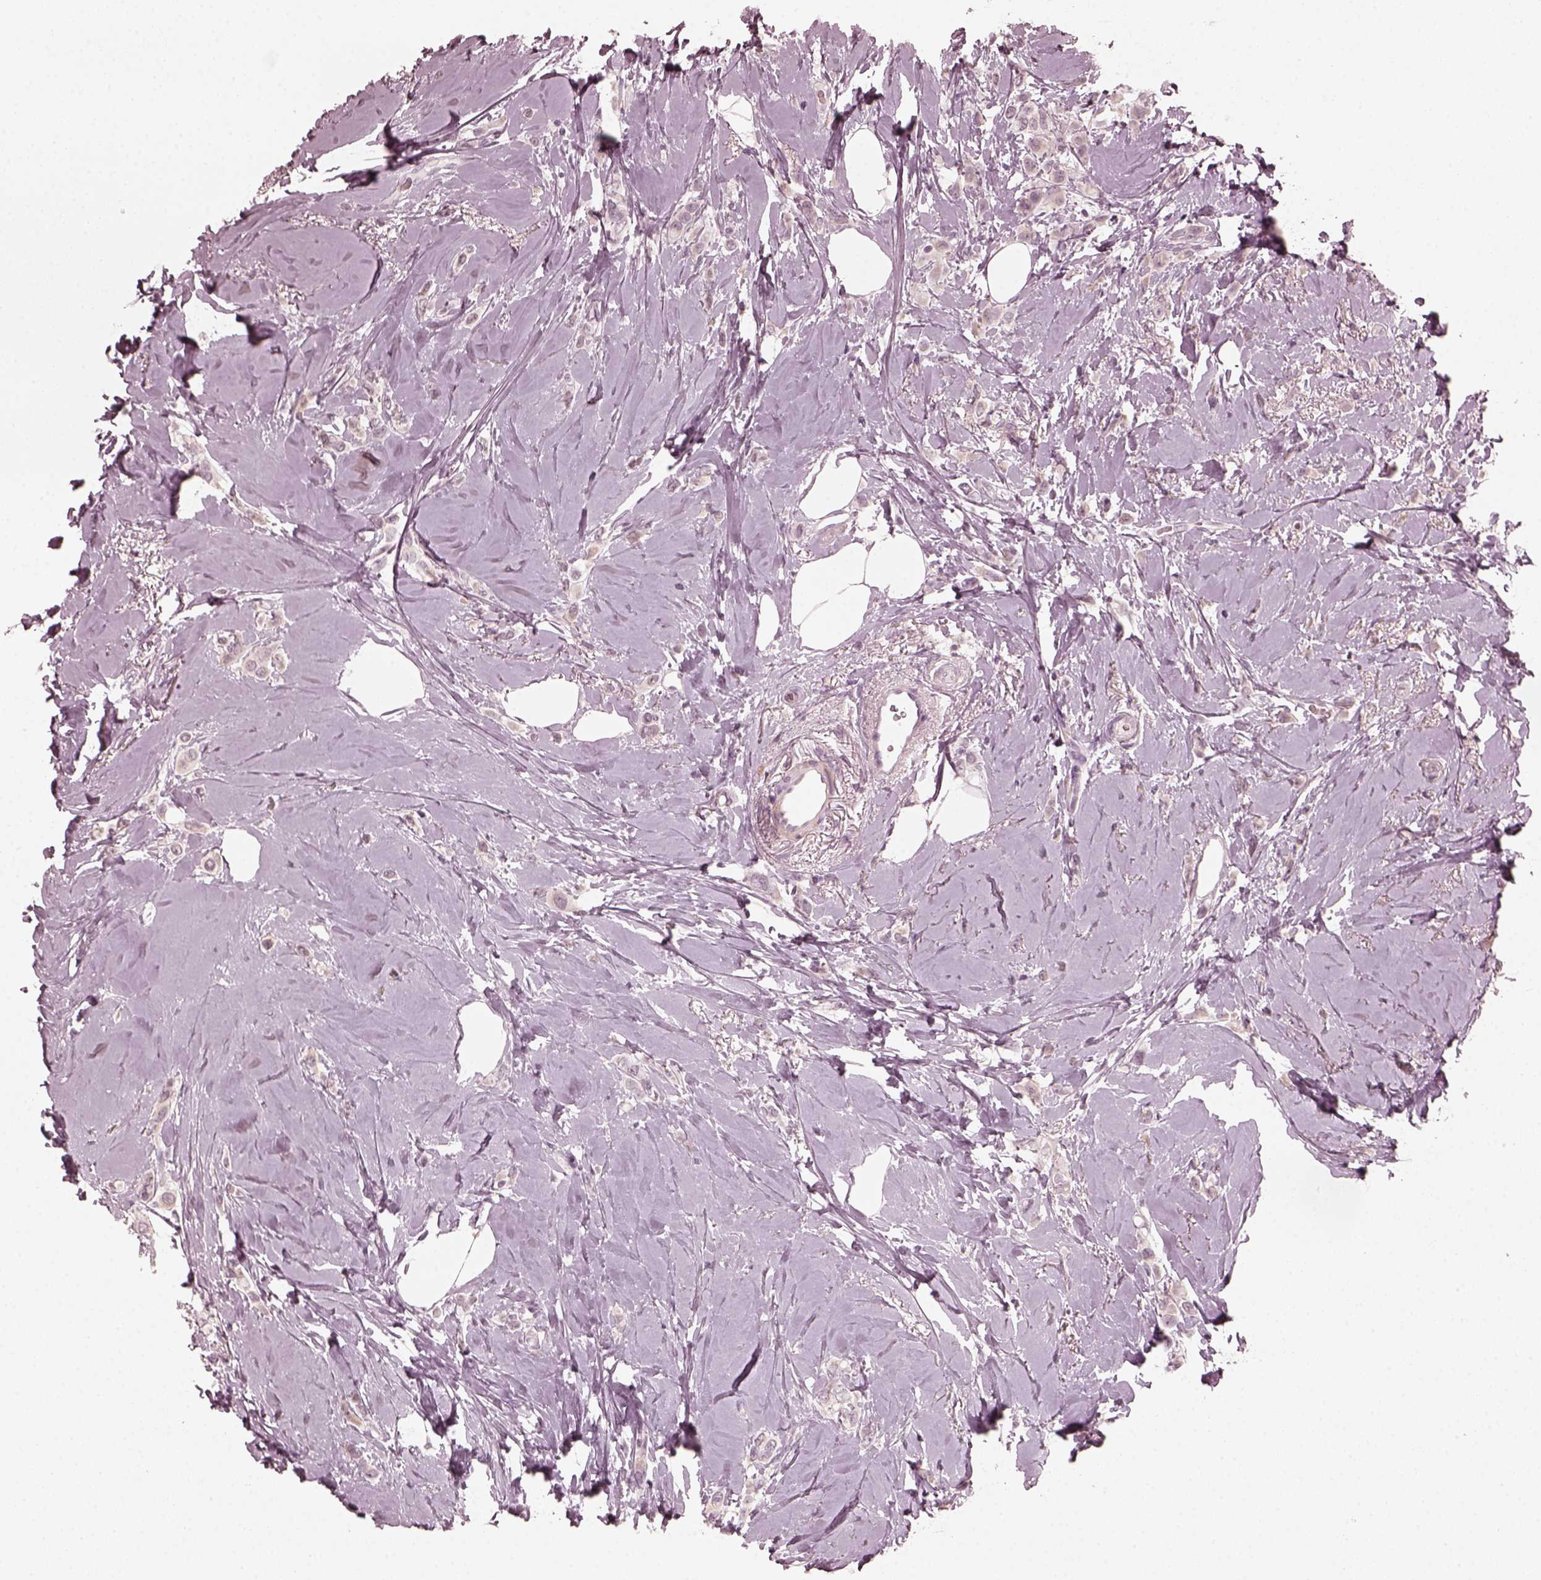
{"staining": {"intensity": "negative", "quantity": "none", "location": "none"}, "tissue": "breast cancer", "cell_type": "Tumor cells", "image_type": "cancer", "snomed": [{"axis": "morphology", "description": "Lobular carcinoma"}, {"axis": "topography", "description": "Breast"}], "caption": "The immunohistochemistry (IHC) histopathology image has no significant staining in tumor cells of breast cancer tissue.", "gene": "CCDC170", "patient": {"sex": "female", "age": 66}}